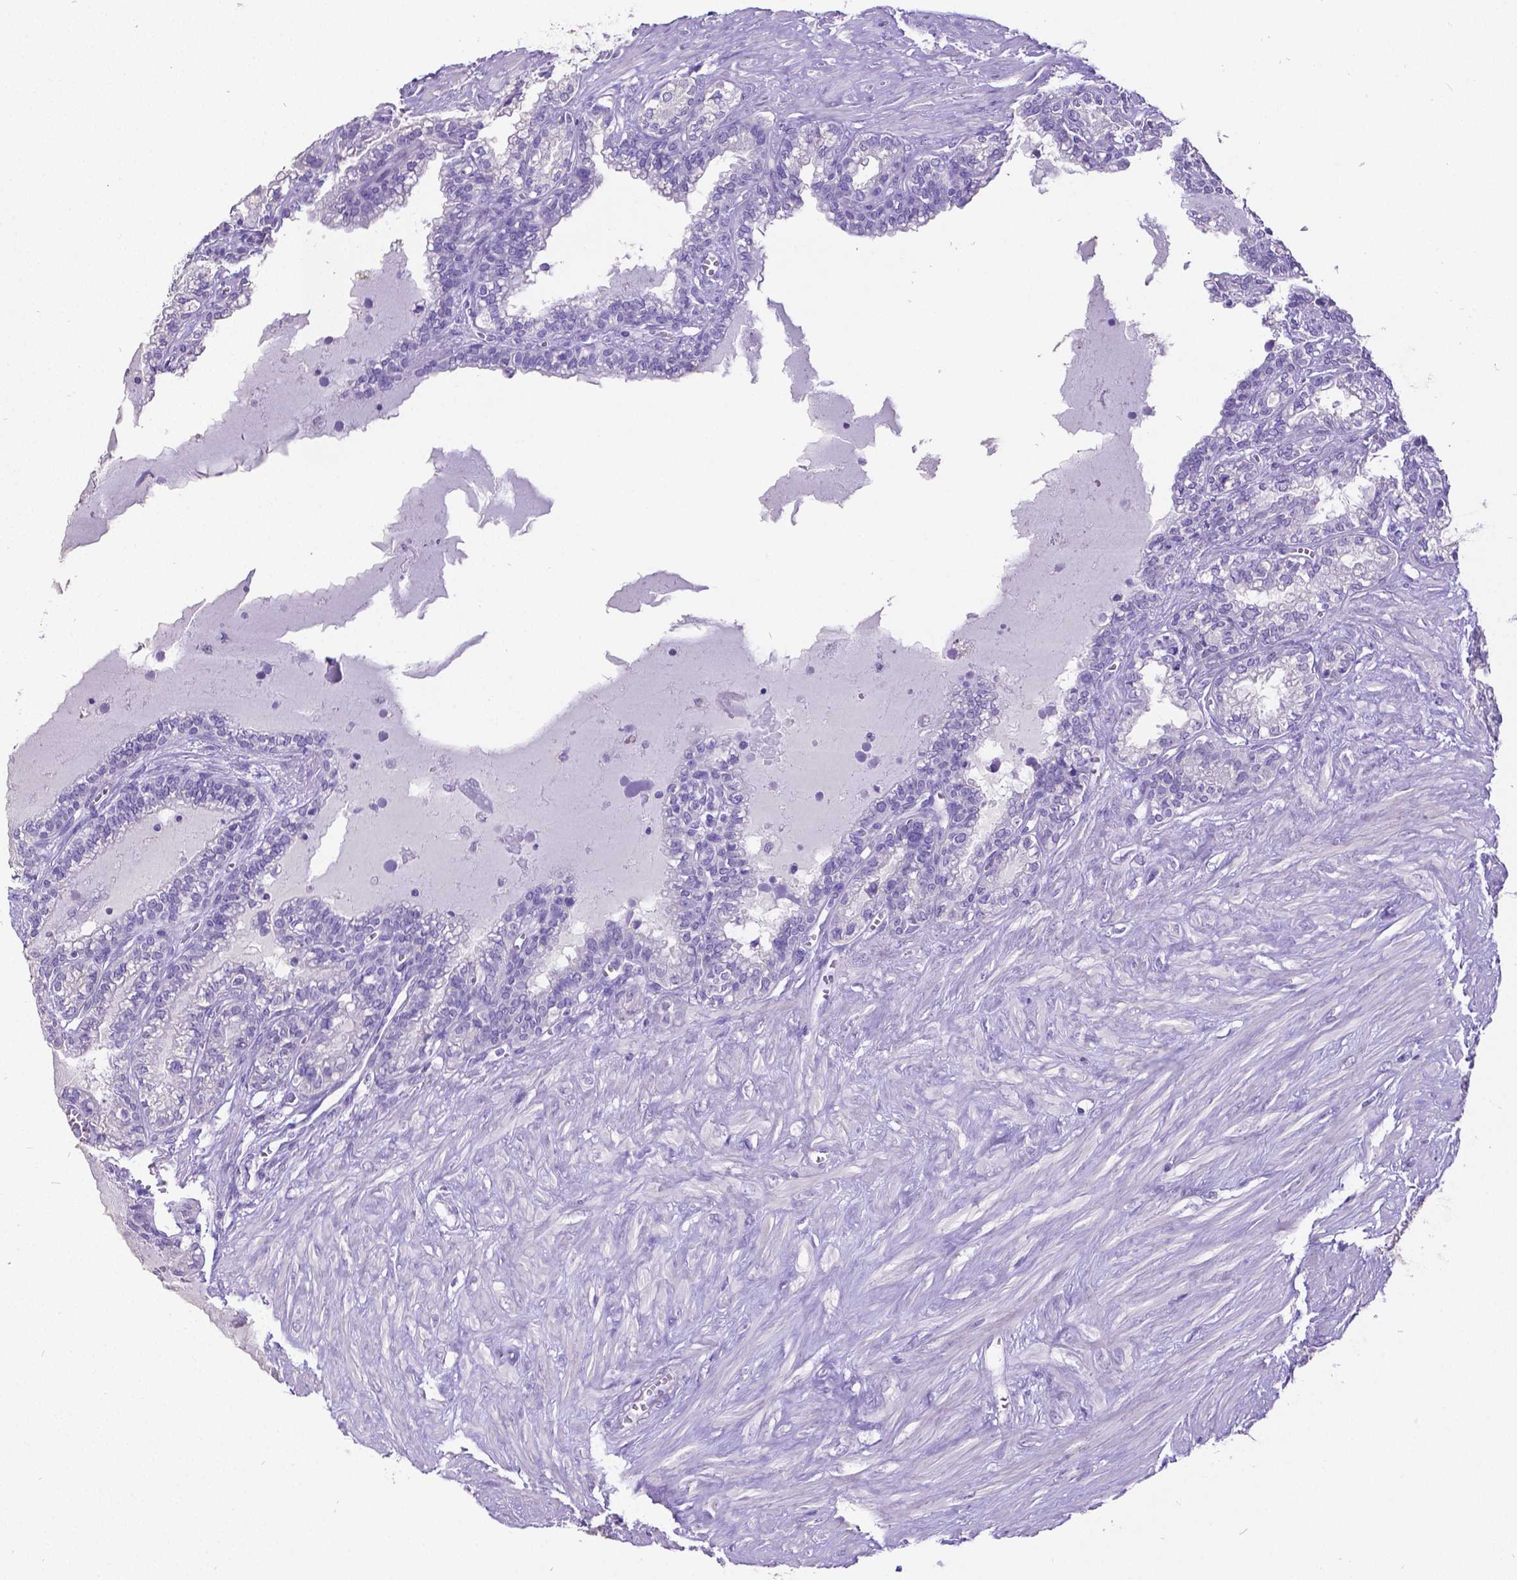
{"staining": {"intensity": "negative", "quantity": "none", "location": "none"}, "tissue": "seminal vesicle", "cell_type": "Glandular cells", "image_type": "normal", "snomed": [{"axis": "morphology", "description": "Normal tissue, NOS"}, {"axis": "morphology", "description": "Urothelial carcinoma, NOS"}, {"axis": "topography", "description": "Urinary bladder"}, {"axis": "topography", "description": "Seminal veicle"}], "caption": "Micrograph shows no protein expression in glandular cells of normal seminal vesicle. (DAB immunohistochemistry, high magnification).", "gene": "SATB2", "patient": {"sex": "male", "age": 76}}